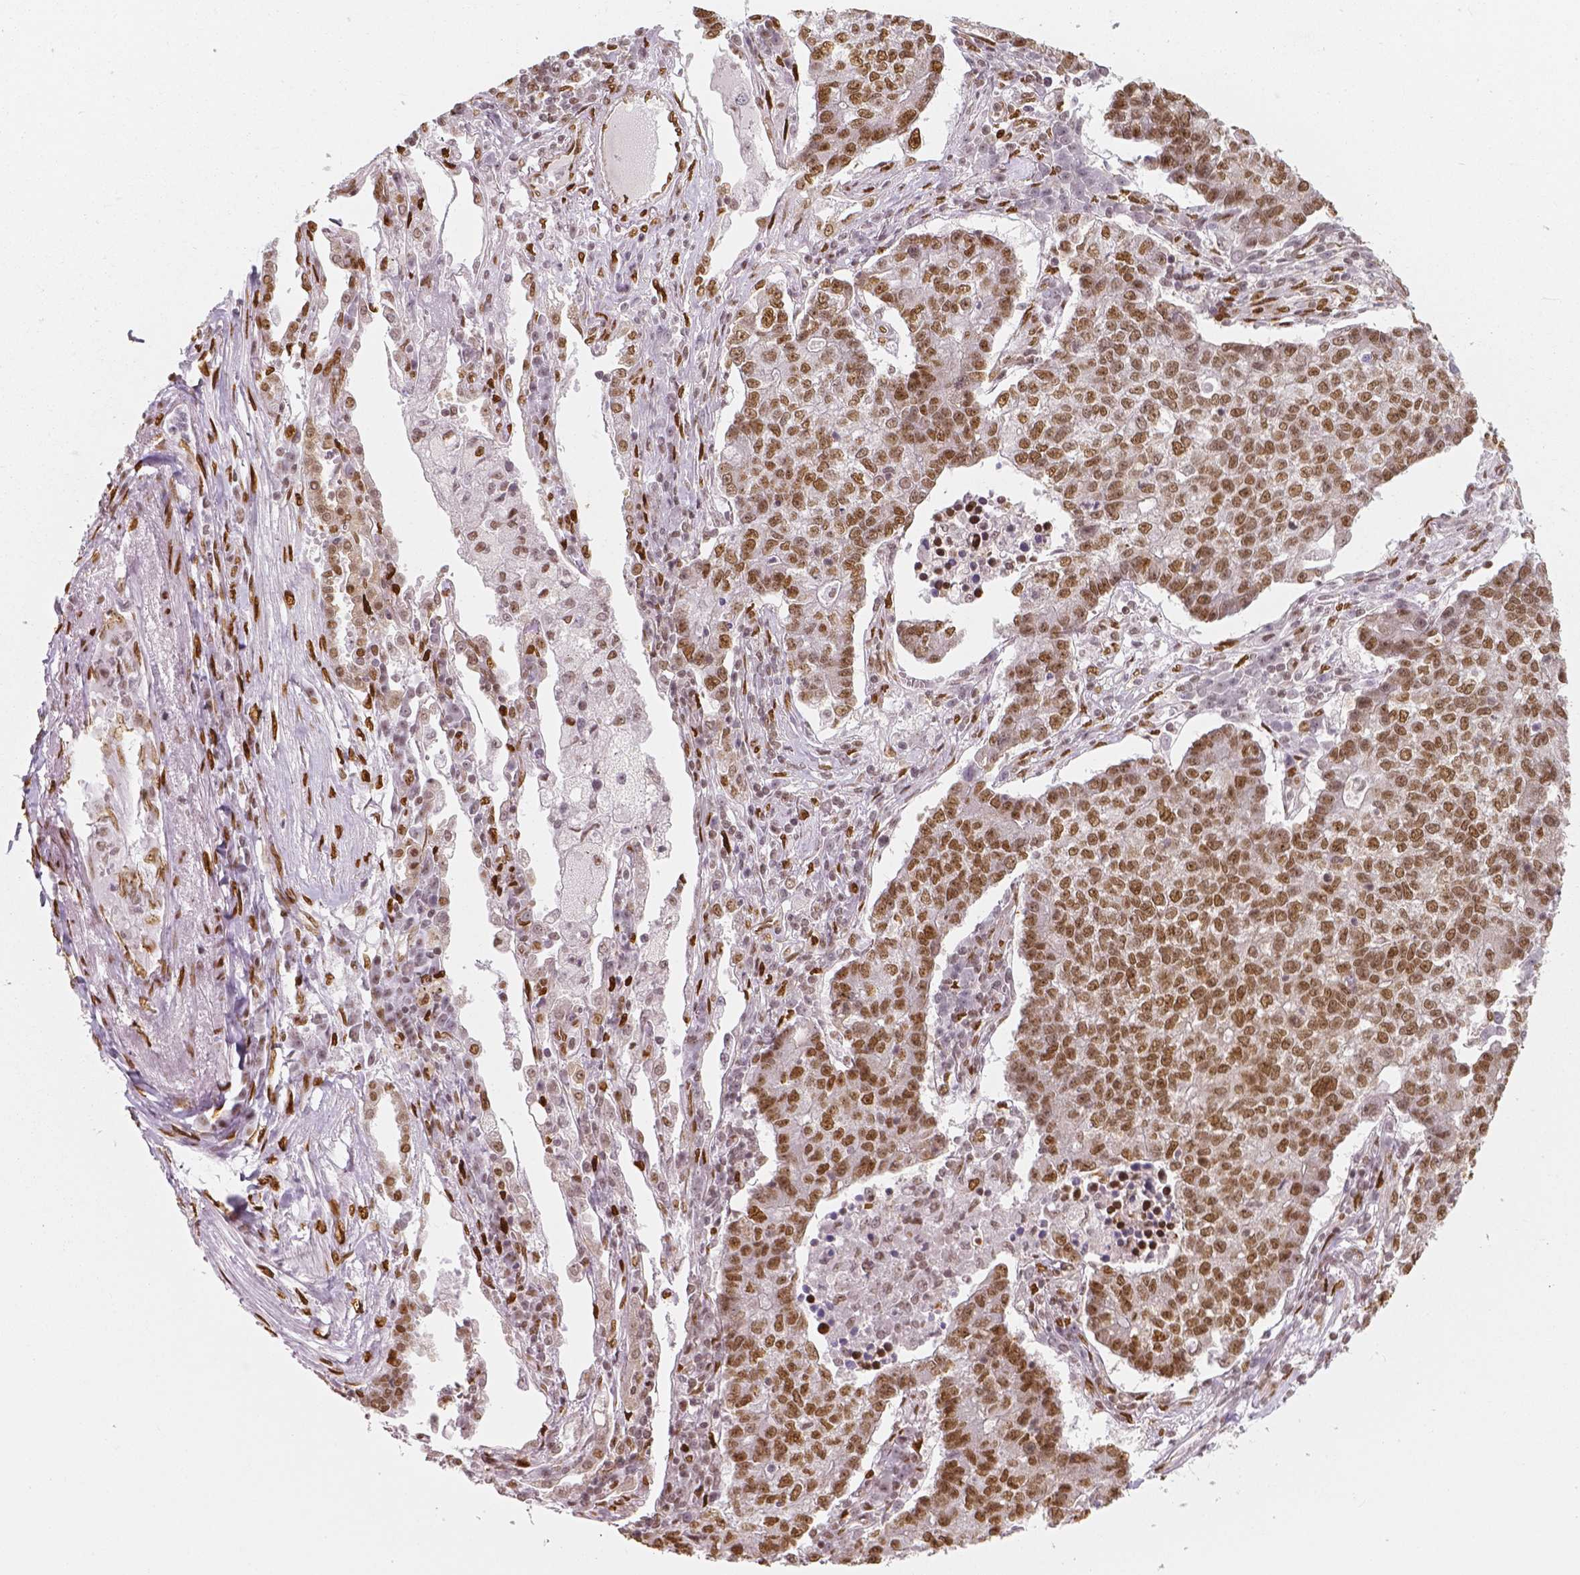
{"staining": {"intensity": "moderate", "quantity": ">75%", "location": "nuclear"}, "tissue": "lung cancer", "cell_type": "Tumor cells", "image_type": "cancer", "snomed": [{"axis": "morphology", "description": "Adenocarcinoma, NOS"}, {"axis": "topography", "description": "Lung"}], "caption": "The immunohistochemical stain shows moderate nuclear staining in tumor cells of lung cancer (adenocarcinoma) tissue. (DAB (3,3'-diaminobenzidine) = brown stain, brightfield microscopy at high magnification).", "gene": "NUCKS1", "patient": {"sex": "male", "age": 57}}